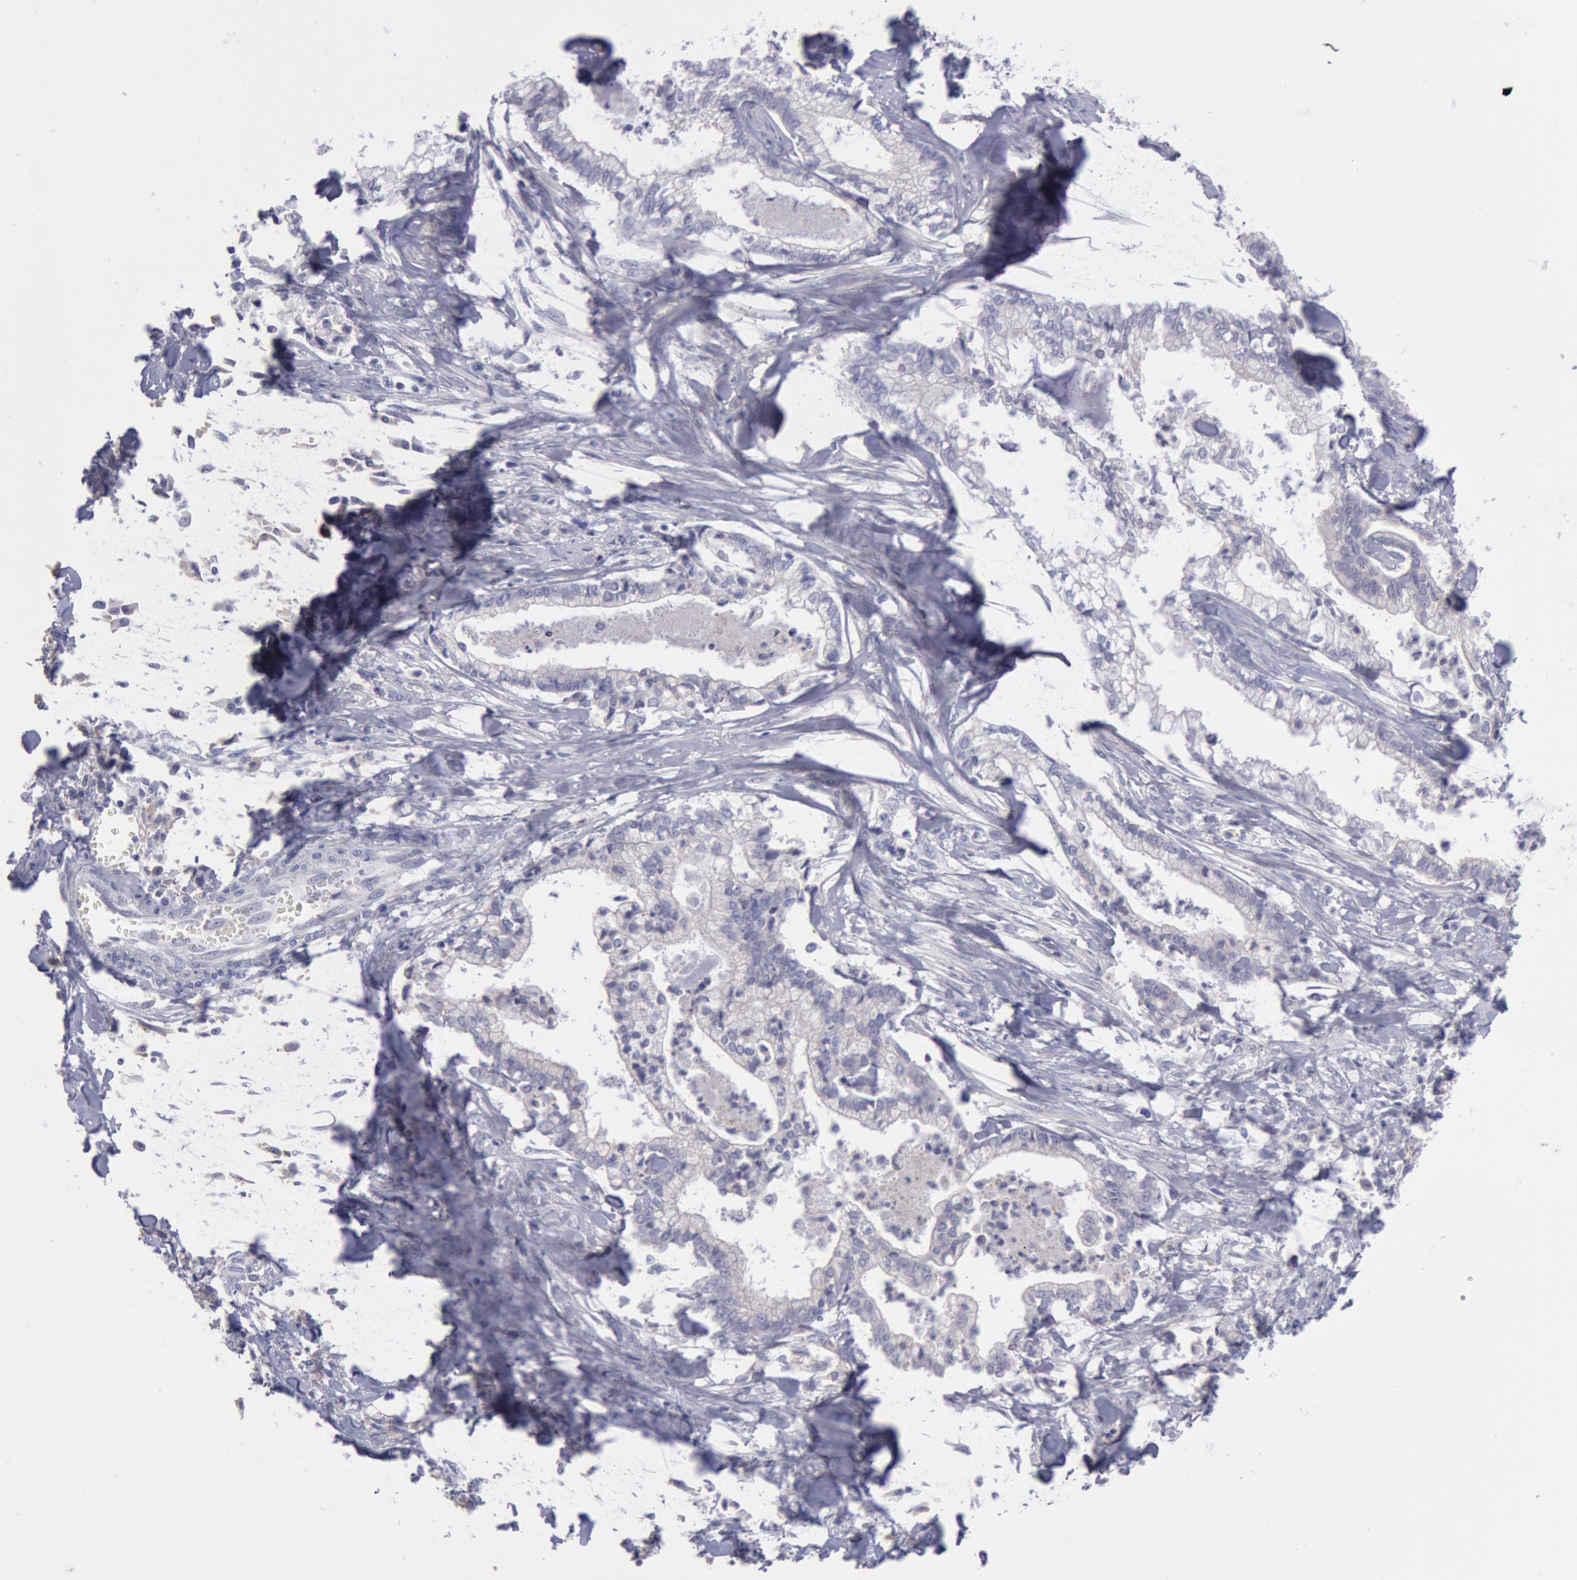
{"staining": {"intensity": "negative", "quantity": "none", "location": "none"}, "tissue": "liver cancer", "cell_type": "Tumor cells", "image_type": "cancer", "snomed": [{"axis": "morphology", "description": "Cholangiocarcinoma"}, {"axis": "topography", "description": "Liver"}], "caption": "IHC photomicrograph of neoplastic tissue: liver cholangiocarcinoma stained with DAB reveals no significant protein staining in tumor cells.", "gene": "MYH7", "patient": {"sex": "male", "age": 57}}